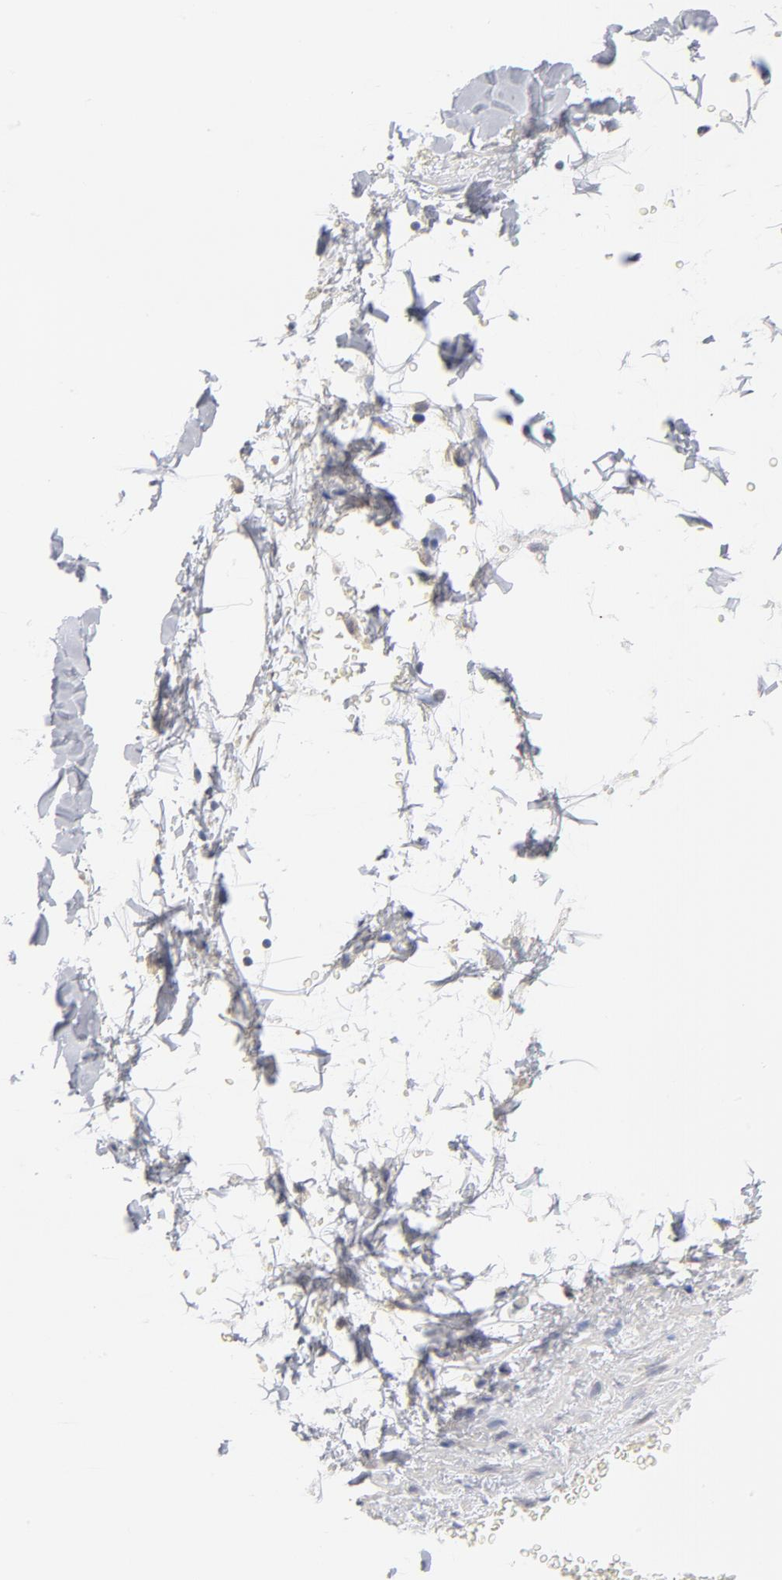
{"staining": {"intensity": "negative", "quantity": "none", "location": "none"}, "tissue": "adipose tissue", "cell_type": "Adipocytes", "image_type": "normal", "snomed": [{"axis": "morphology", "description": "Normal tissue, NOS"}, {"axis": "topography", "description": "Soft tissue"}], "caption": "This is an immunohistochemistry micrograph of normal human adipose tissue. There is no staining in adipocytes.", "gene": "DNAL4", "patient": {"sex": "male", "age": 72}}